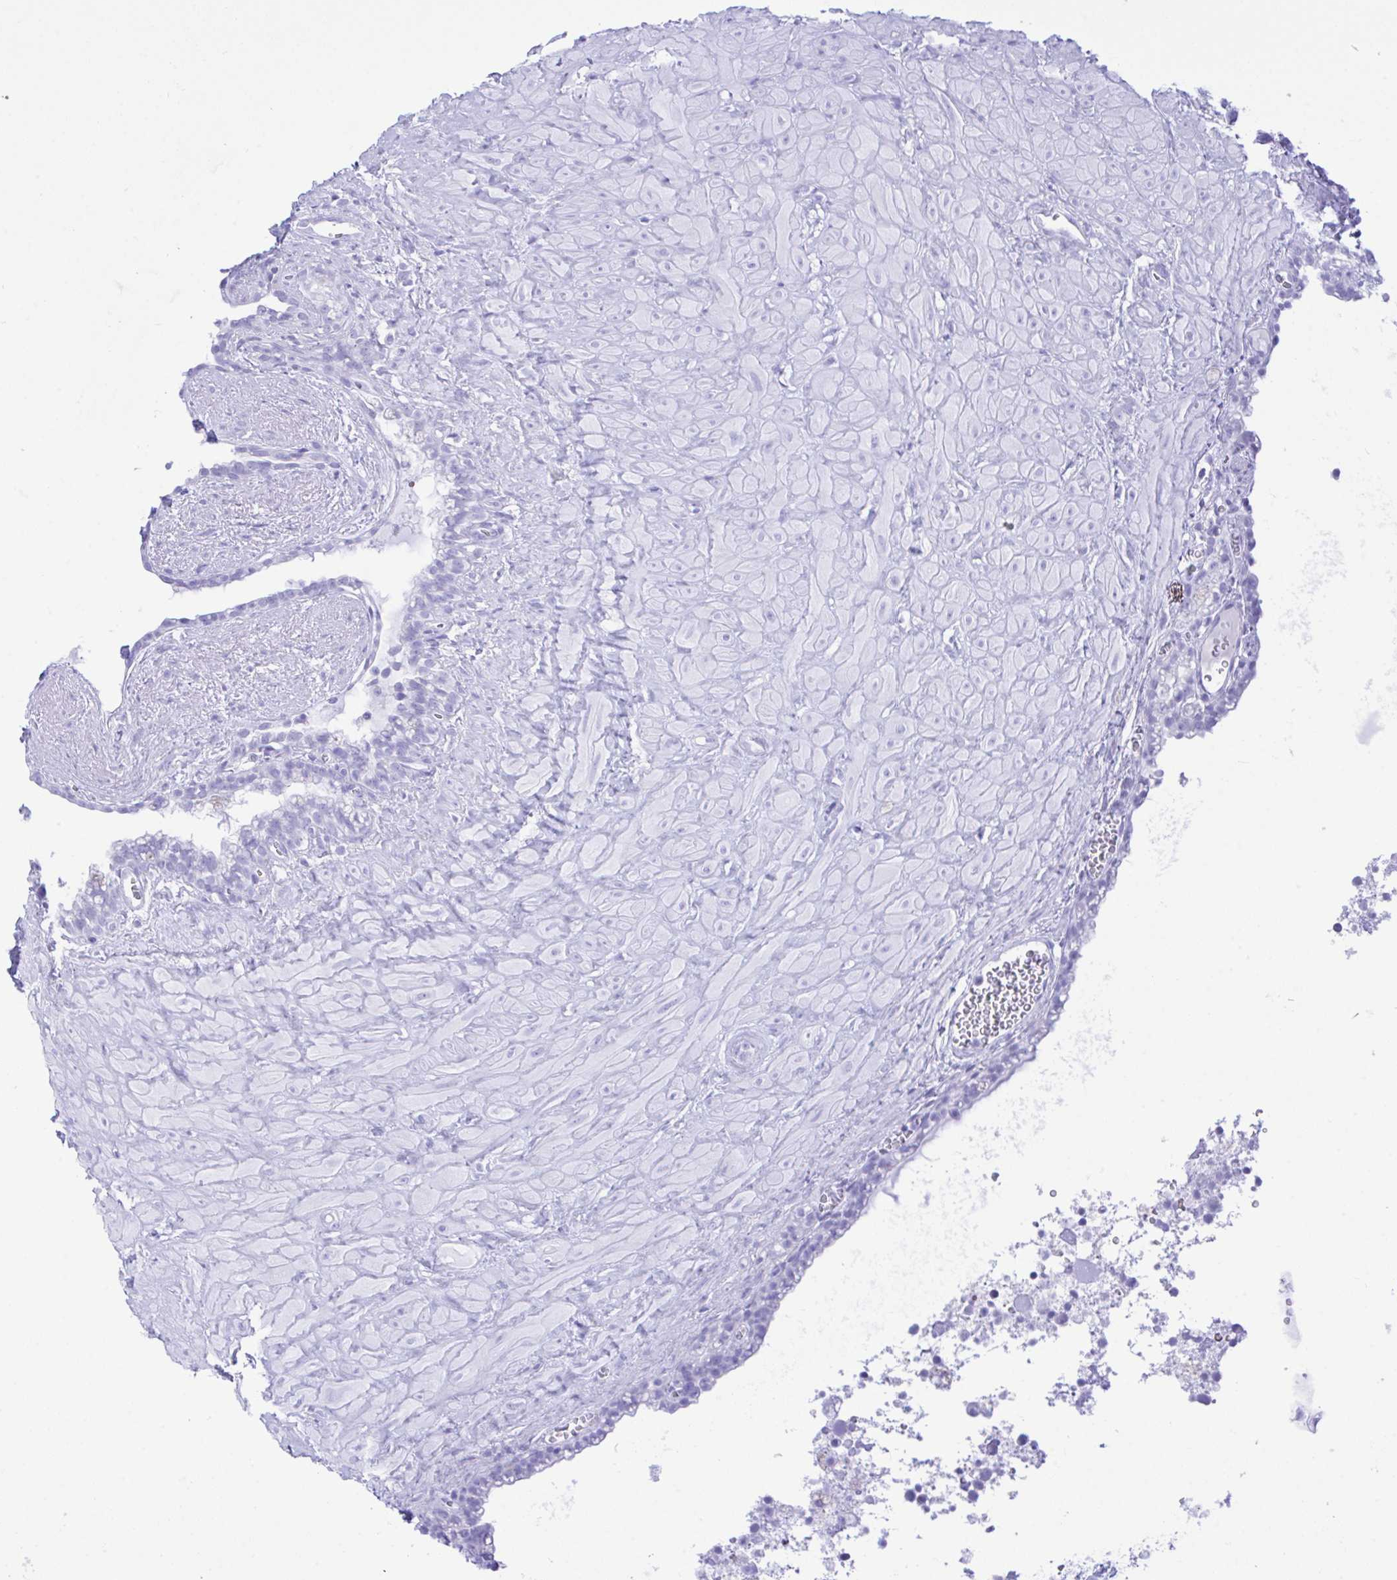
{"staining": {"intensity": "negative", "quantity": "none", "location": "none"}, "tissue": "seminal vesicle", "cell_type": "Glandular cells", "image_type": "normal", "snomed": [{"axis": "morphology", "description": "Normal tissue, NOS"}, {"axis": "topography", "description": "Seminal veicle"}], "caption": "This is a histopathology image of IHC staining of normal seminal vesicle, which shows no staining in glandular cells.", "gene": "SELENOV", "patient": {"sex": "male", "age": 76}}